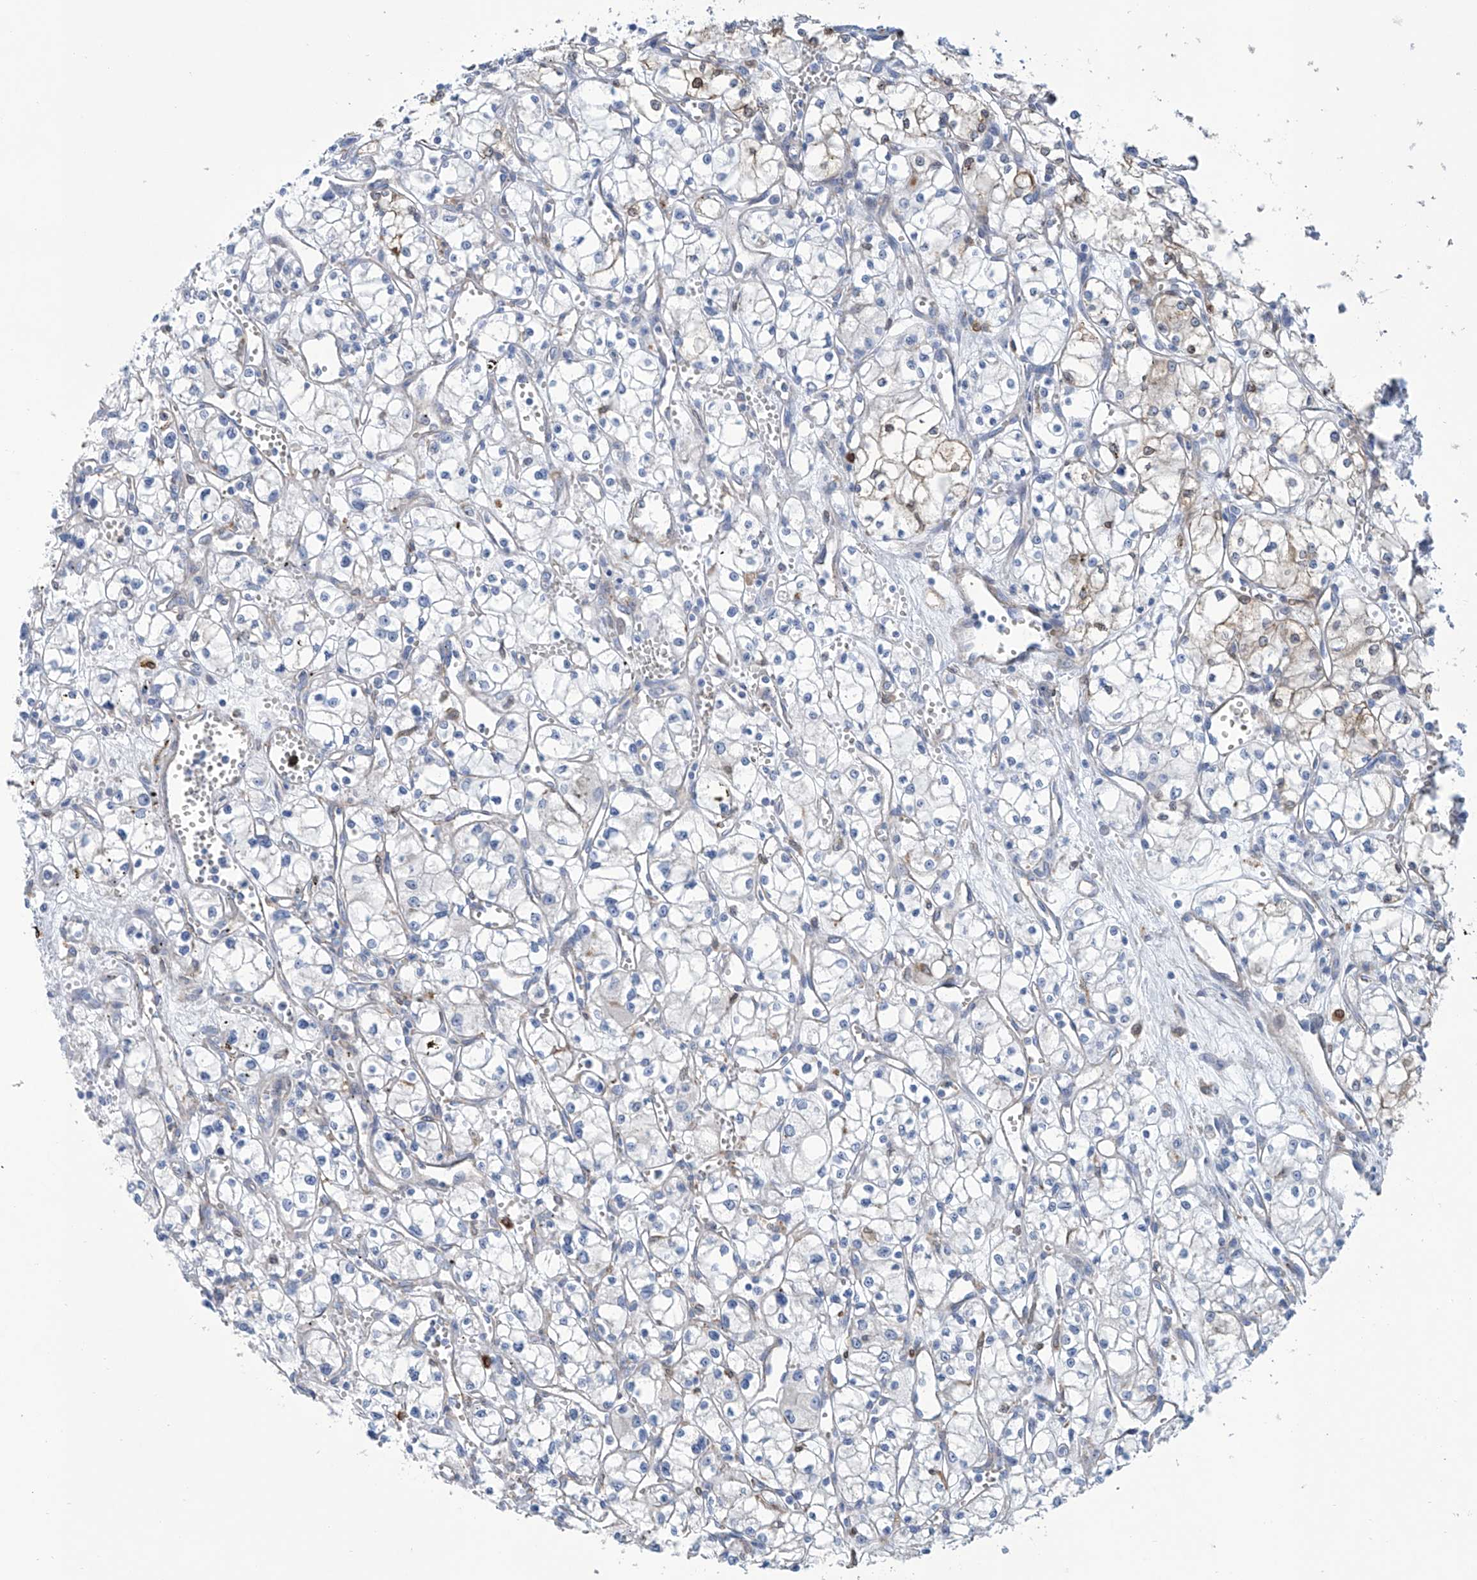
{"staining": {"intensity": "weak", "quantity": "<25%", "location": "cytoplasmic/membranous"}, "tissue": "renal cancer", "cell_type": "Tumor cells", "image_type": "cancer", "snomed": [{"axis": "morphology", "description": "Adenocarcinoma, NOS"}, {"axis": "topography", "description": "Kidney"}], "caption": "Immunohistochemistry histopathology image of neoplastic tissue: renal cancer (adenocarcinoma) stained with DAB displays no significant protein positivity in tumor cells.", "gene": "TNN", "patient": {"sex": "male", "age": 59}}